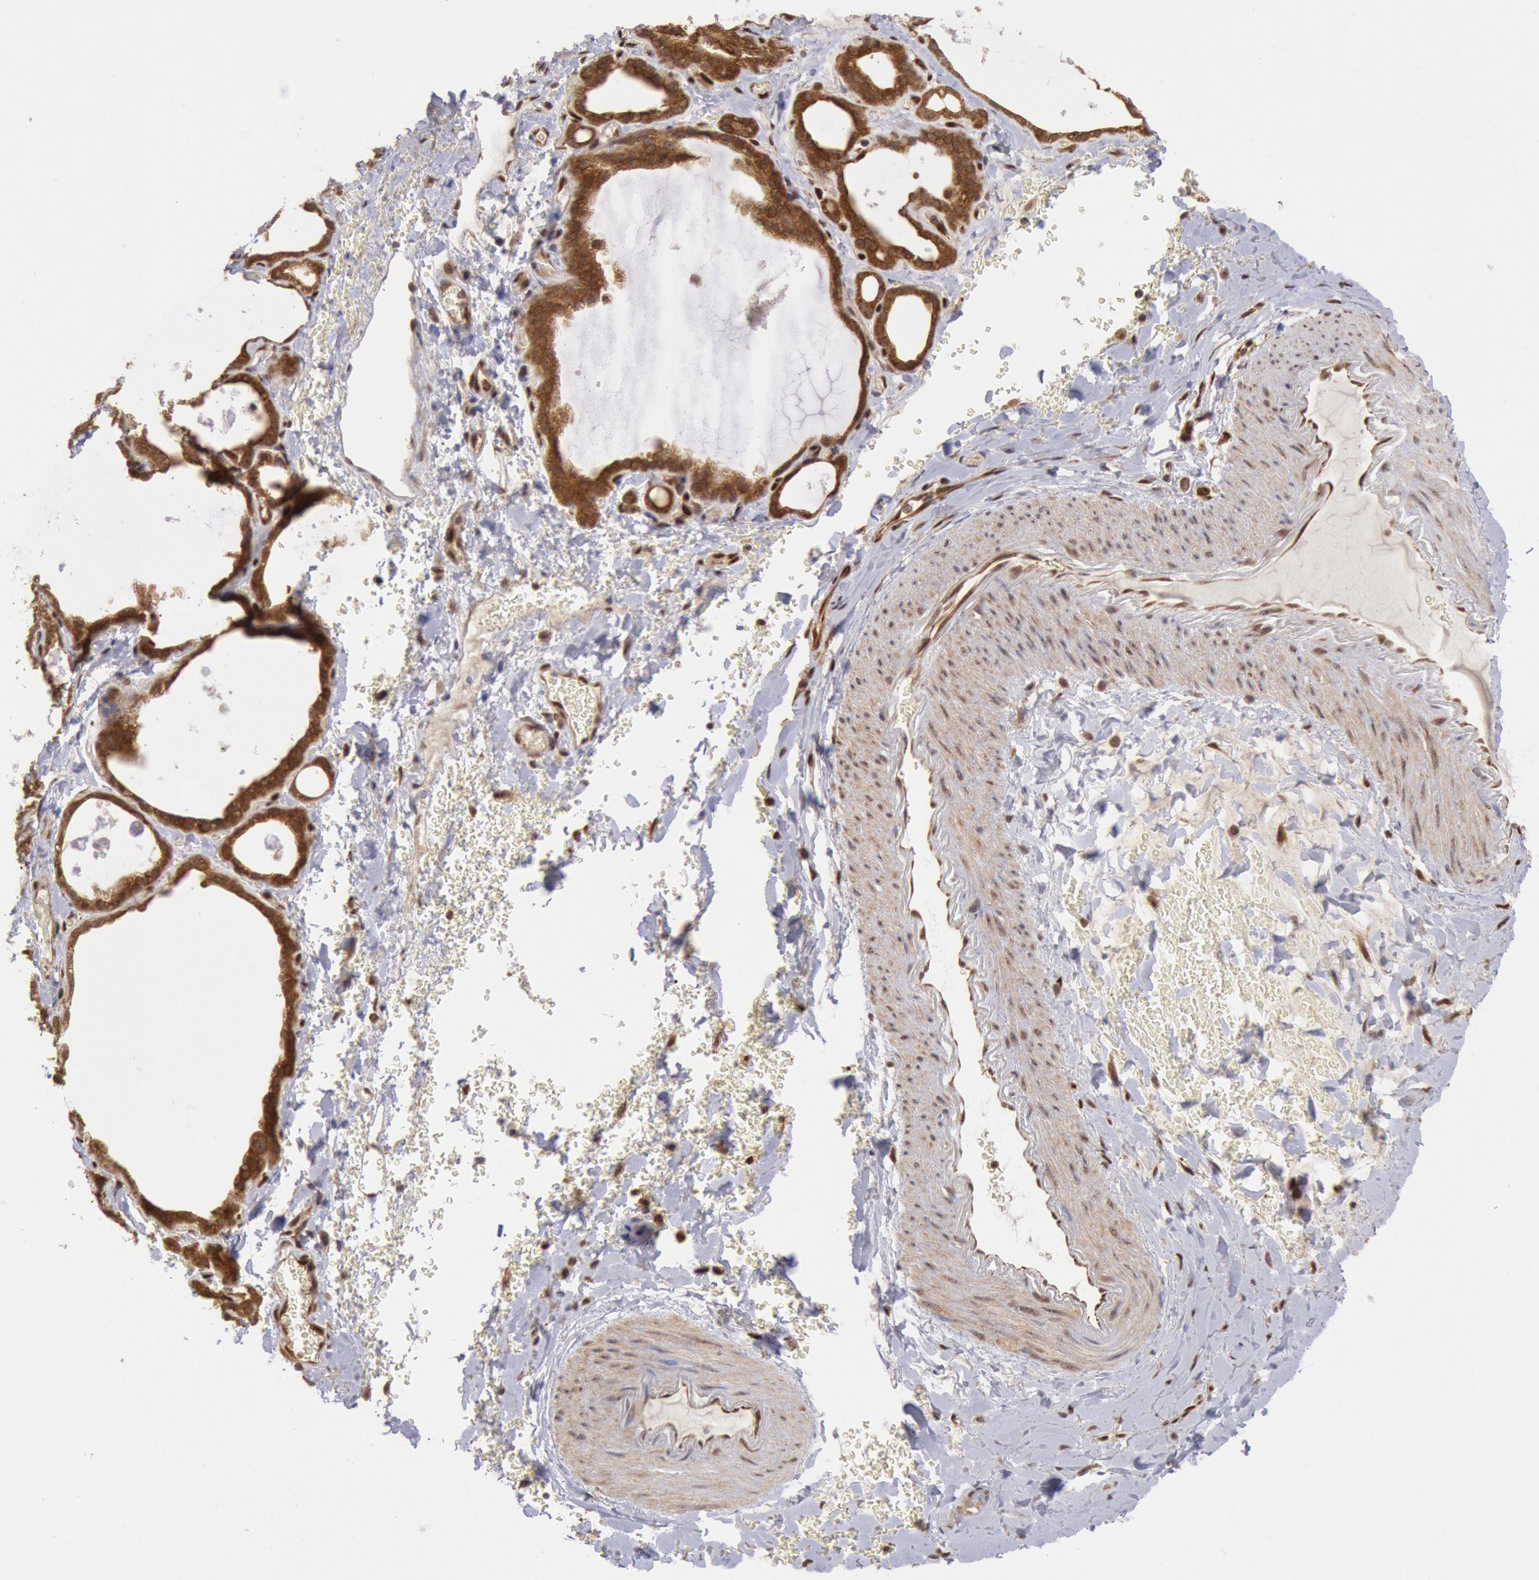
{"staining": {"intensity": "strong", "quantity": ">75%", "location": "cytoplasmic/membranous"}, "tissue": "thyroid gland", "cell_type": "Glandular cells", "image_type": "normal", "snomed": [{"axis": "morphology", "description": "Normal tissue, NOS"}, {"axis": "topography", "description": "Thyroid gland"}], "caption": "Thyroid gland stained for a protein (brown) displays strong cytoplasmic/membranous positive positivity in approximately >75% of glandular cells.", "gene": "STX17", "patient": {"sex": "male", "age": 61}}